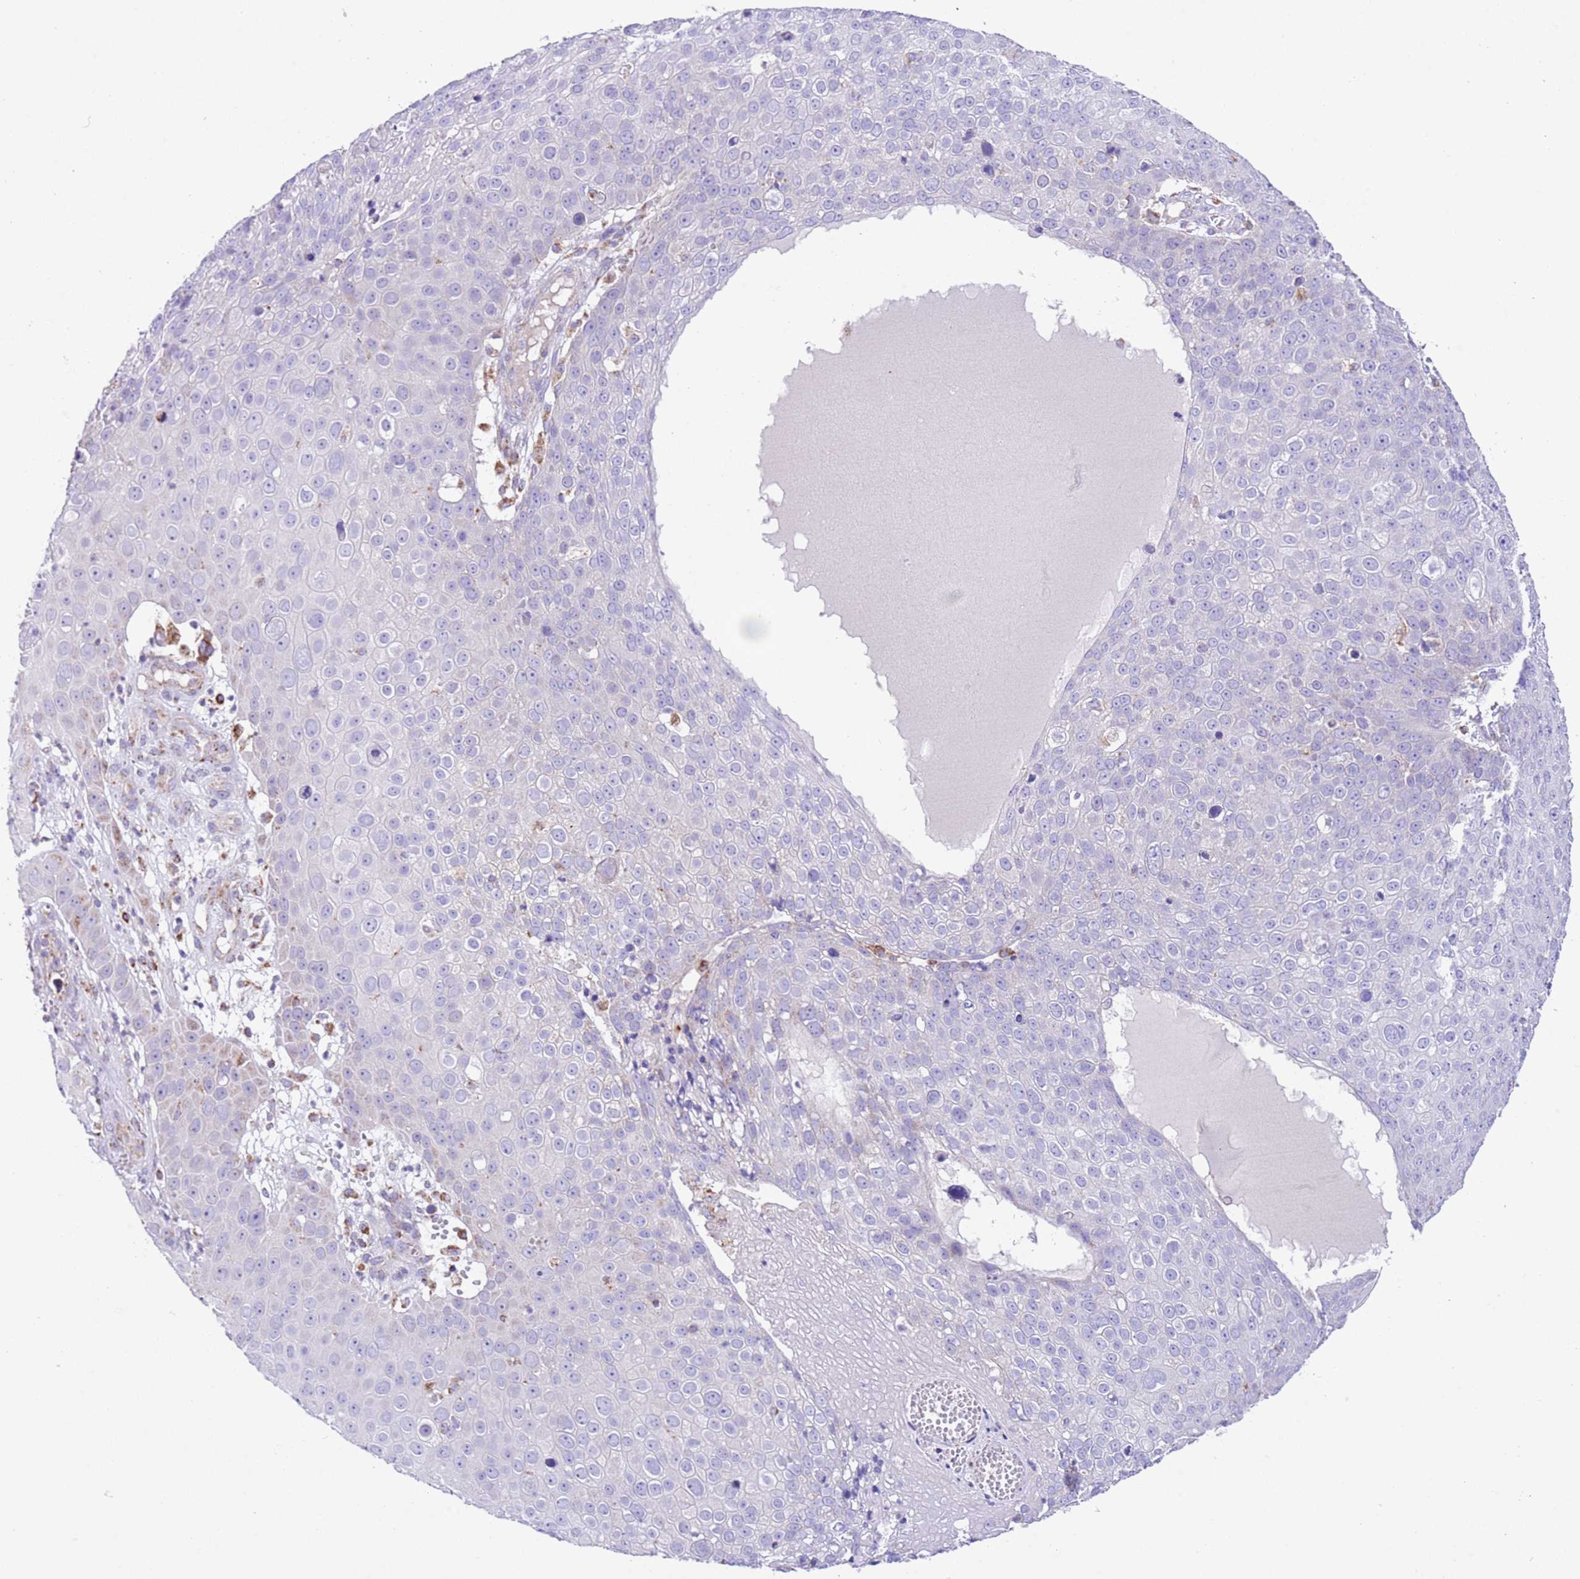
{"staining": {"intensity": "negative", "quantity": "none", "location": "none"}, "tissue": "skin cancer", "cell_type": "Tumor cells", "image_type": "cancer", "snomed": [{"axis": "morphology", "description": "Squamous cell carcinoma, NOS"}, {"axis": "topography", "description": "Skin"}], "caption": "The image exhibits no significant positivity in tumor cells of skin cancer (squamous cell carcinoma).", "gene": "SS18L2", "patient": {"sex": "male", "age": 71}}